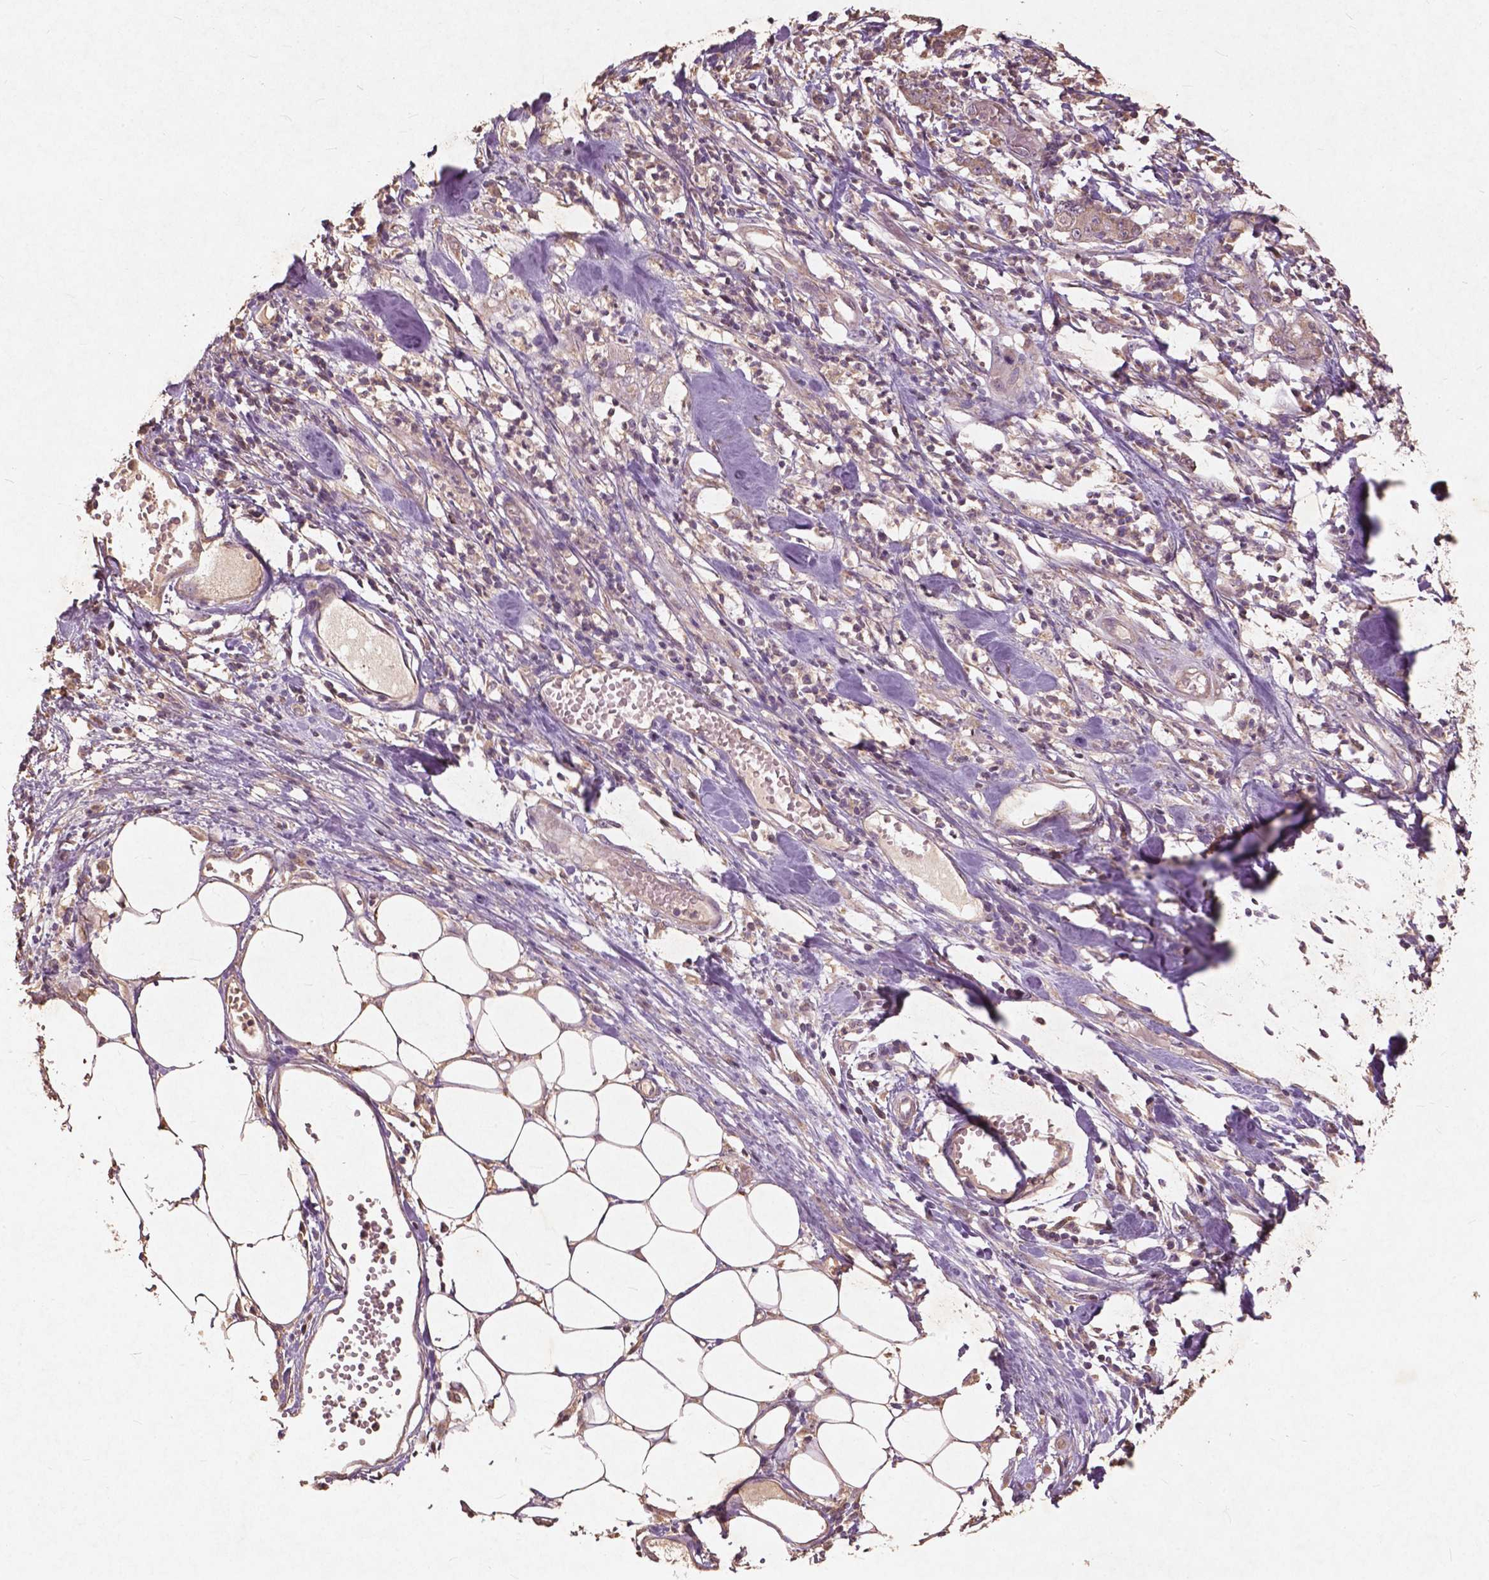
{"staining": {"intensity": "moderate", "quantity": ">75%", "location": "cytoplasmic/membranous"}, "tissue": "stomach cancer", "cell_type": "Tumor cells", "image_type": "cancer", "snomed": [{"axis": "morphology", "description": "Adenocarcinoma, NOS"}, {"axis": "topography", "description": "Stomach, upper"}], "caption": "The image displays immunohistochemical staining of adenocarcinoma (stomach). There is moderate cytoplasmic/membranous positivity is identified in about >75% of tumor cells.", "gene": "ST6GALNAC5", "patient": {"sex": "male", "age": 68}}